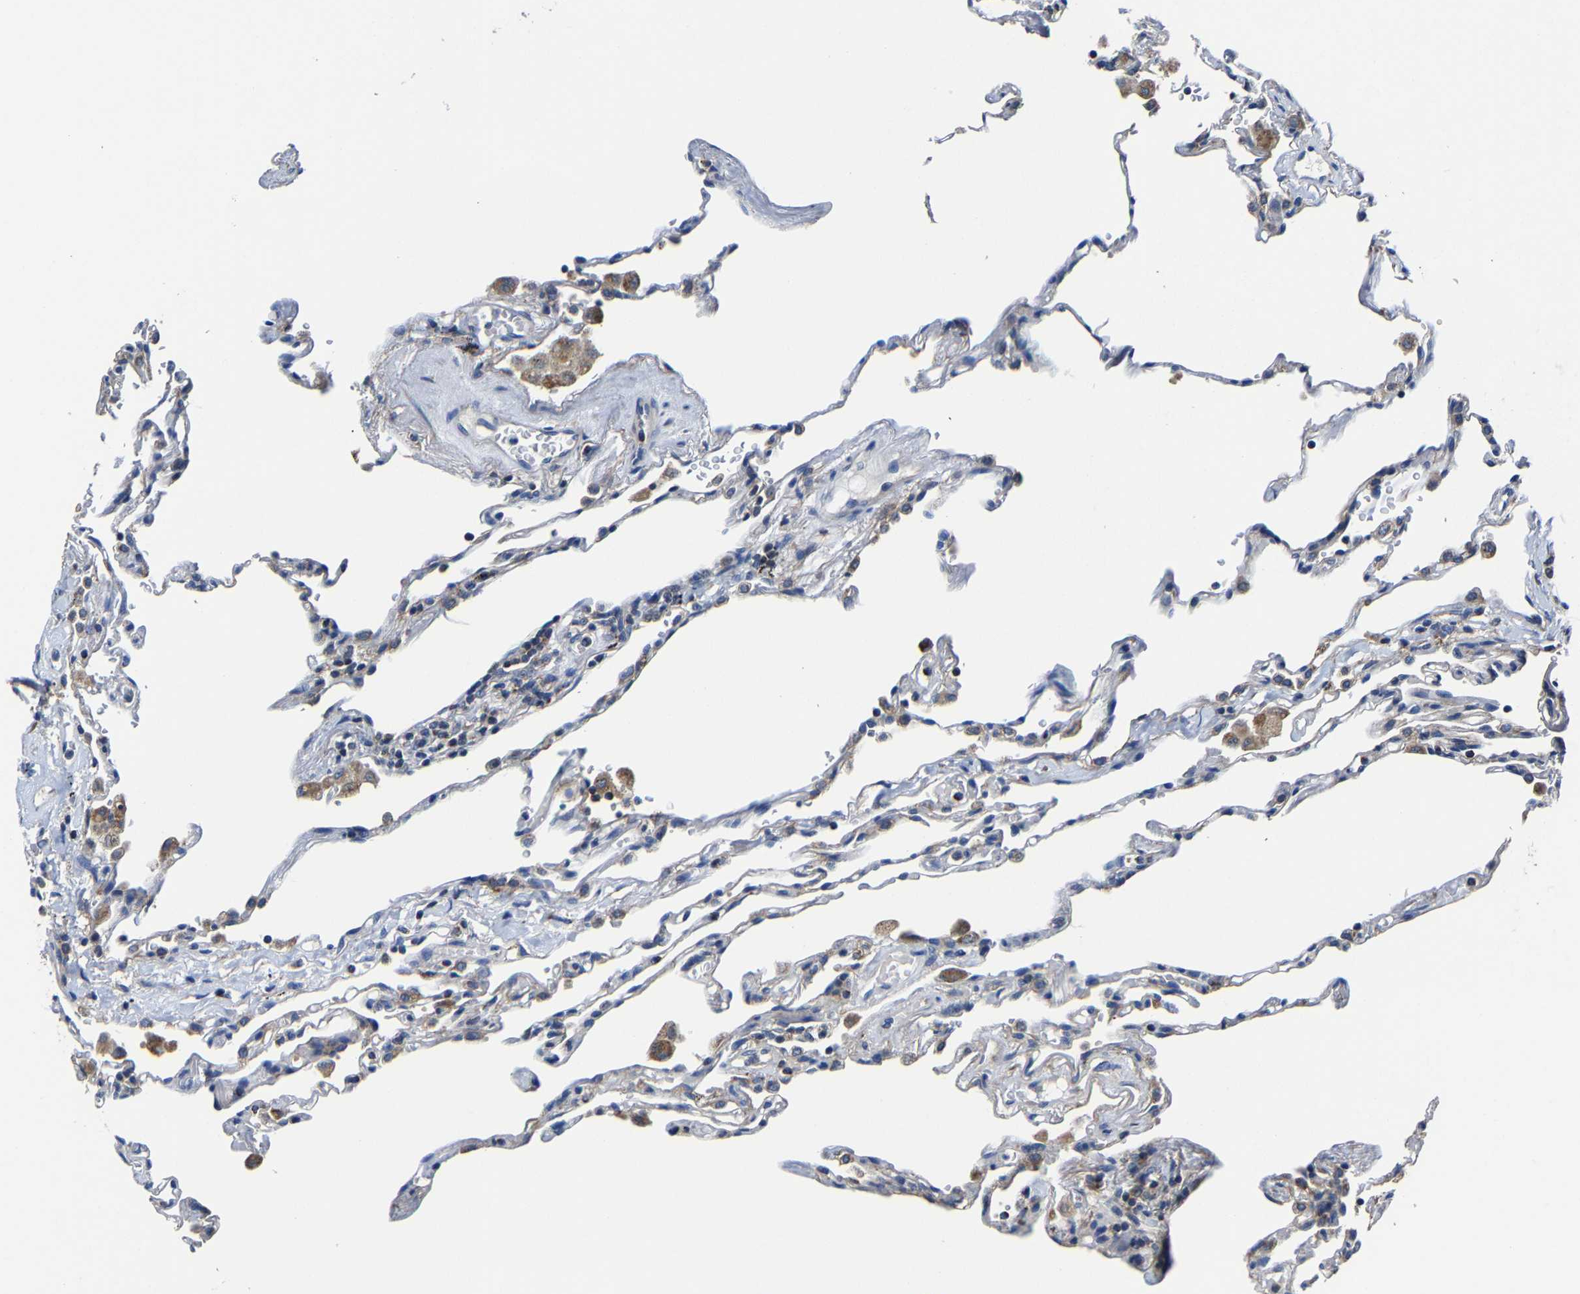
{"staining": {"intensity": "negative", "quantity": "none", "location": "none"}, "tissue": "lung", "cell_type": "Alveolar cells", "image_type": "normal", "snomed": [{"axis": "morphology", "description": "Normal tissue, NOS"}, {"axis": "topography", "description": "Lung"}], "caption": "This is a photomicrograph of IHC staining of benign lung, which shows no expression in alveolar cells. The staining is performed using DAB (3,3'-diaminobenzidine) brown chromogen with nuclei counter-stained in using hematoxylin.", "gene": "AGK", "patient": {"sex": "male", "age": 59}}